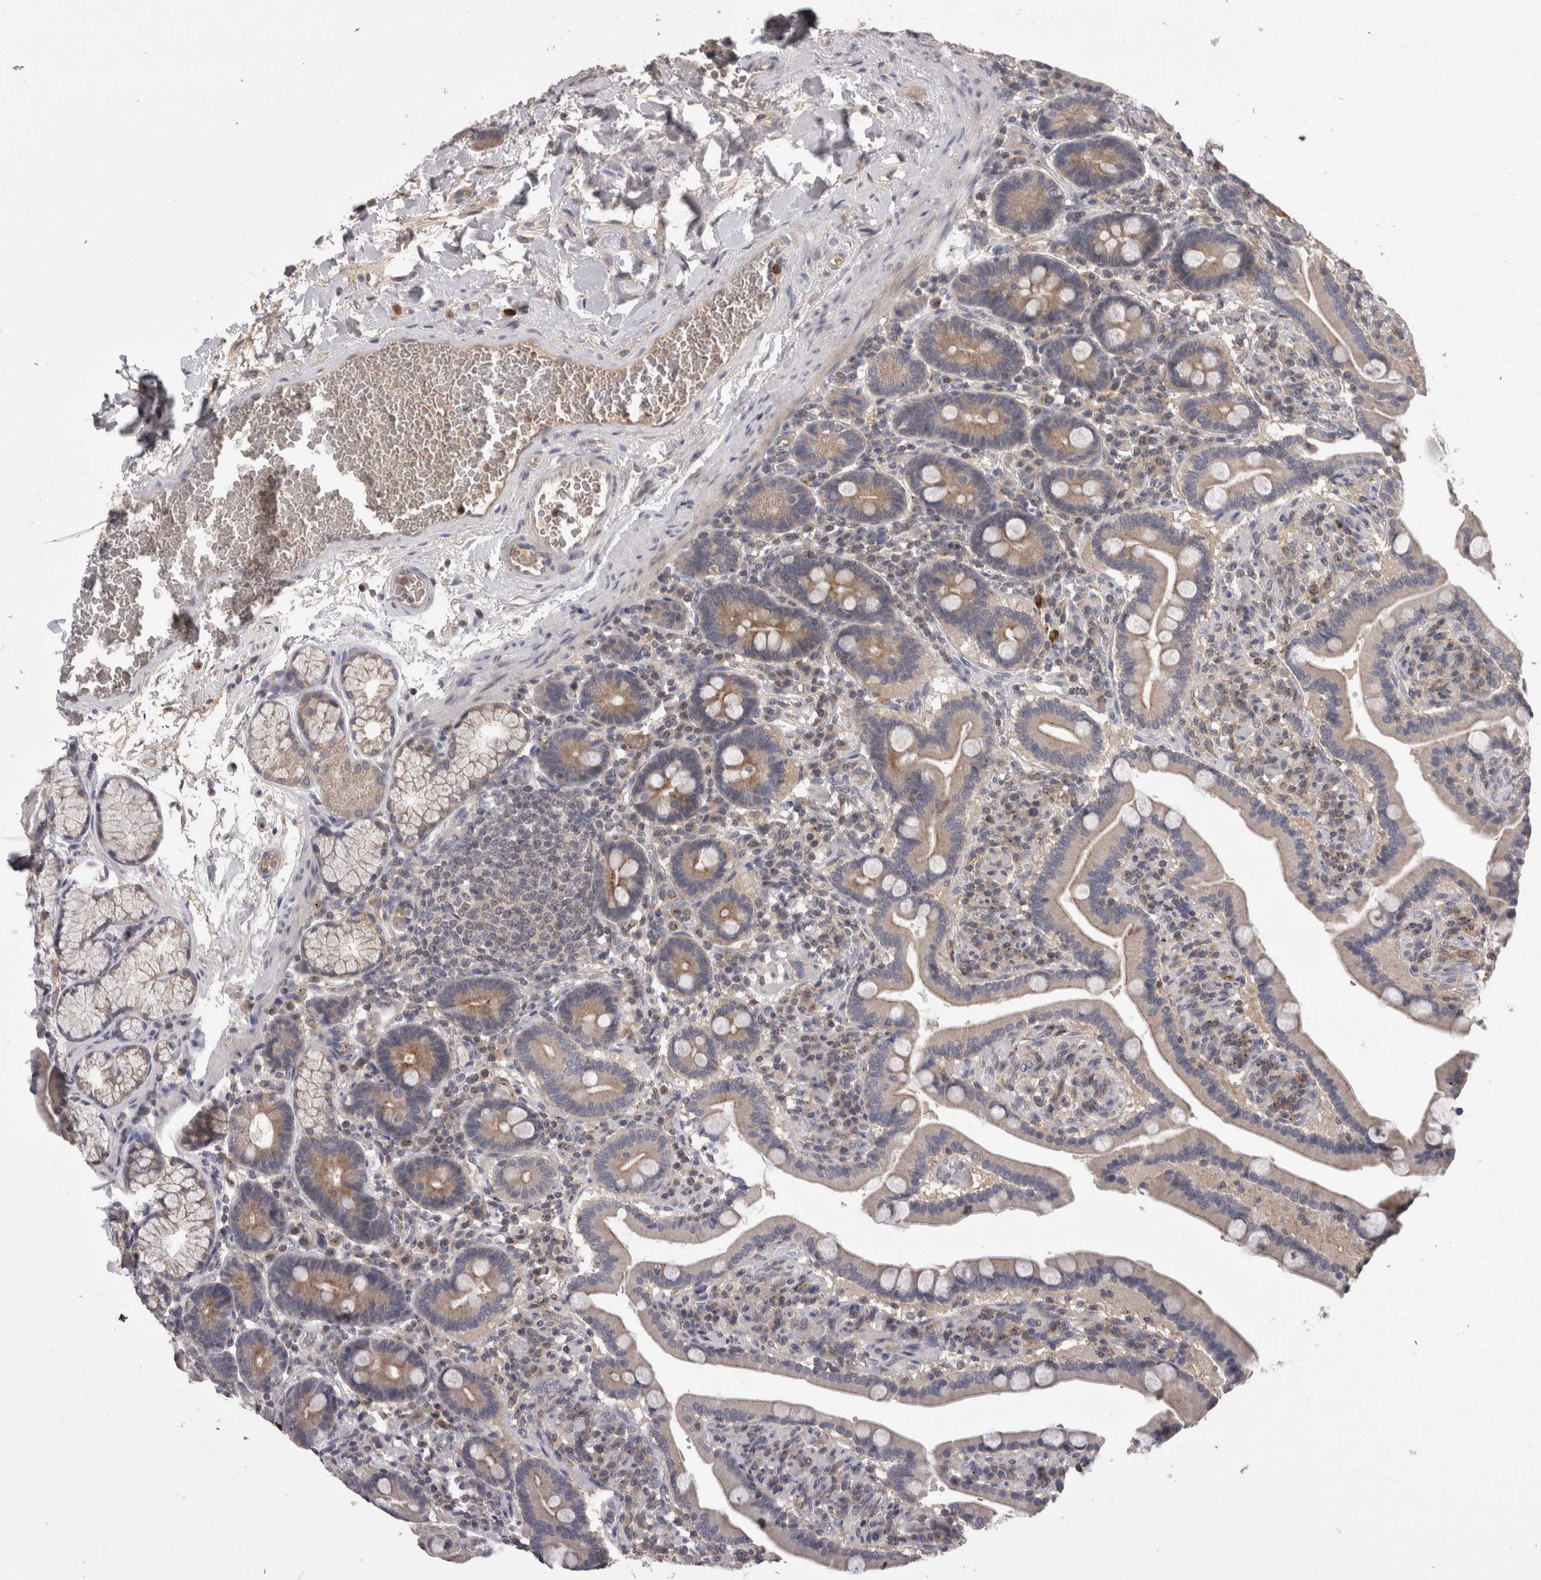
{"staining": {"intensity": "weak", "quantity": "25%-75%", "location": "cytoplasmic/membranous"}, "tissue": "duodenum", "cell_type": "Glandular cells", "image_type": "normal", "snomed": [{"axis": "morphology", "description": "Normal tissue, NOS"}, {"axis": "topography", "description": "Duodenum"}], "caption": "High-magnification brightfield microscopy of benign duodenum stained with DAB (brown) and counterstained with hematoxylin (blue). glandular cells exhibit weak cytoplasmic/membranous staining is seen in approximately25%-75% of cells.", "gene": "PCM1", "patient": {"sex": "male", "age": 54}}